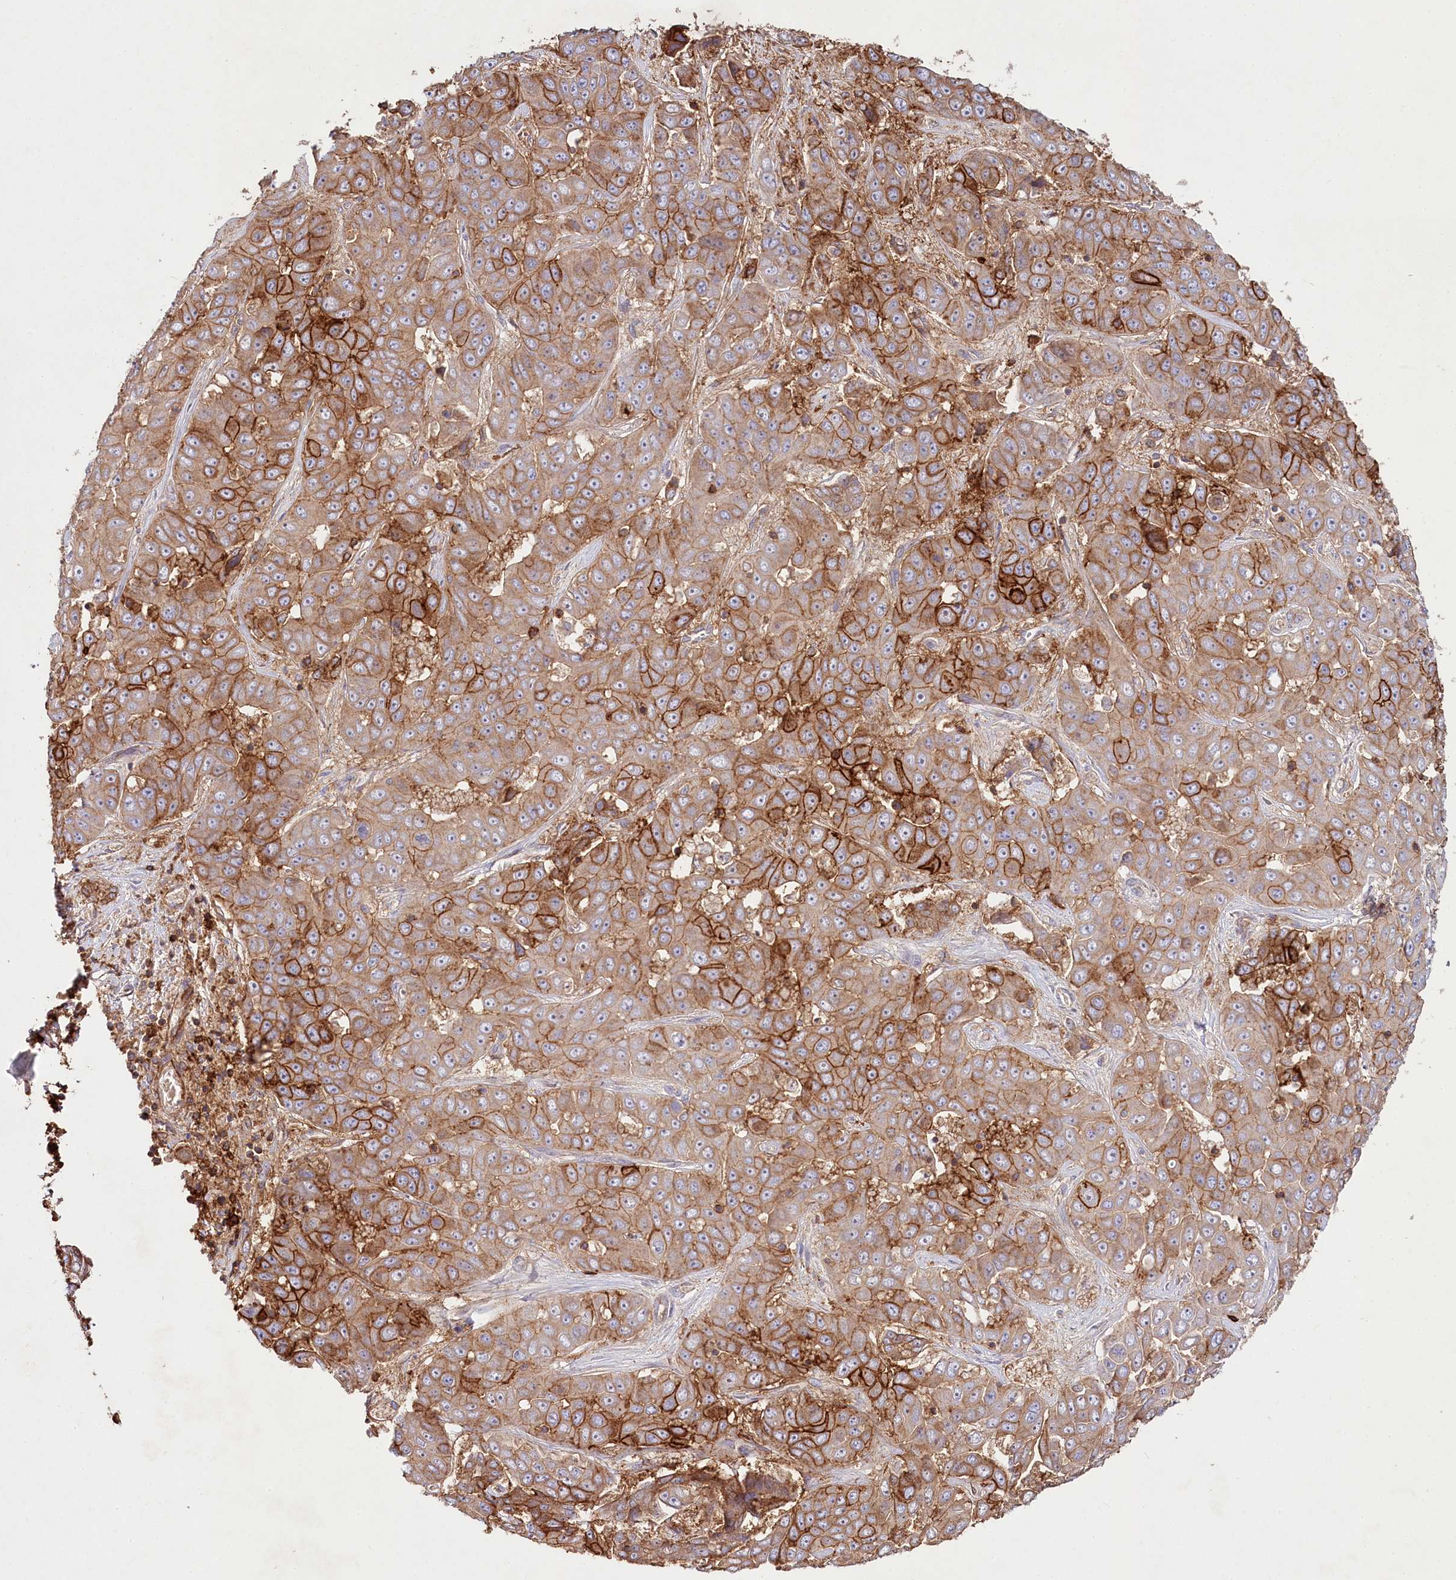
{"staining": {"intensity": "strong", "quantity": "25%-75%", "location": "cytoplasmic/membranous"}, "tissue": "liver cancer", "cell_type": "Tumor cells", "image_type": "cancer", "snomed": [{"axis": "morphology", "description": "Cholangiocarcinoma"}, {"axis": "topography", "description": "Liver"}], "caption": "Liver cancer (cholangiocarcinoma) stained with DAB (3,3'-diaminobenzidine) immunohistochemistry exhibits high levels of strong cytoplasmic/membranous positivity in about 25%-75% of tumor cells.", "gene": "RBP5", "patient": {"sex": "female", "age": 52}}